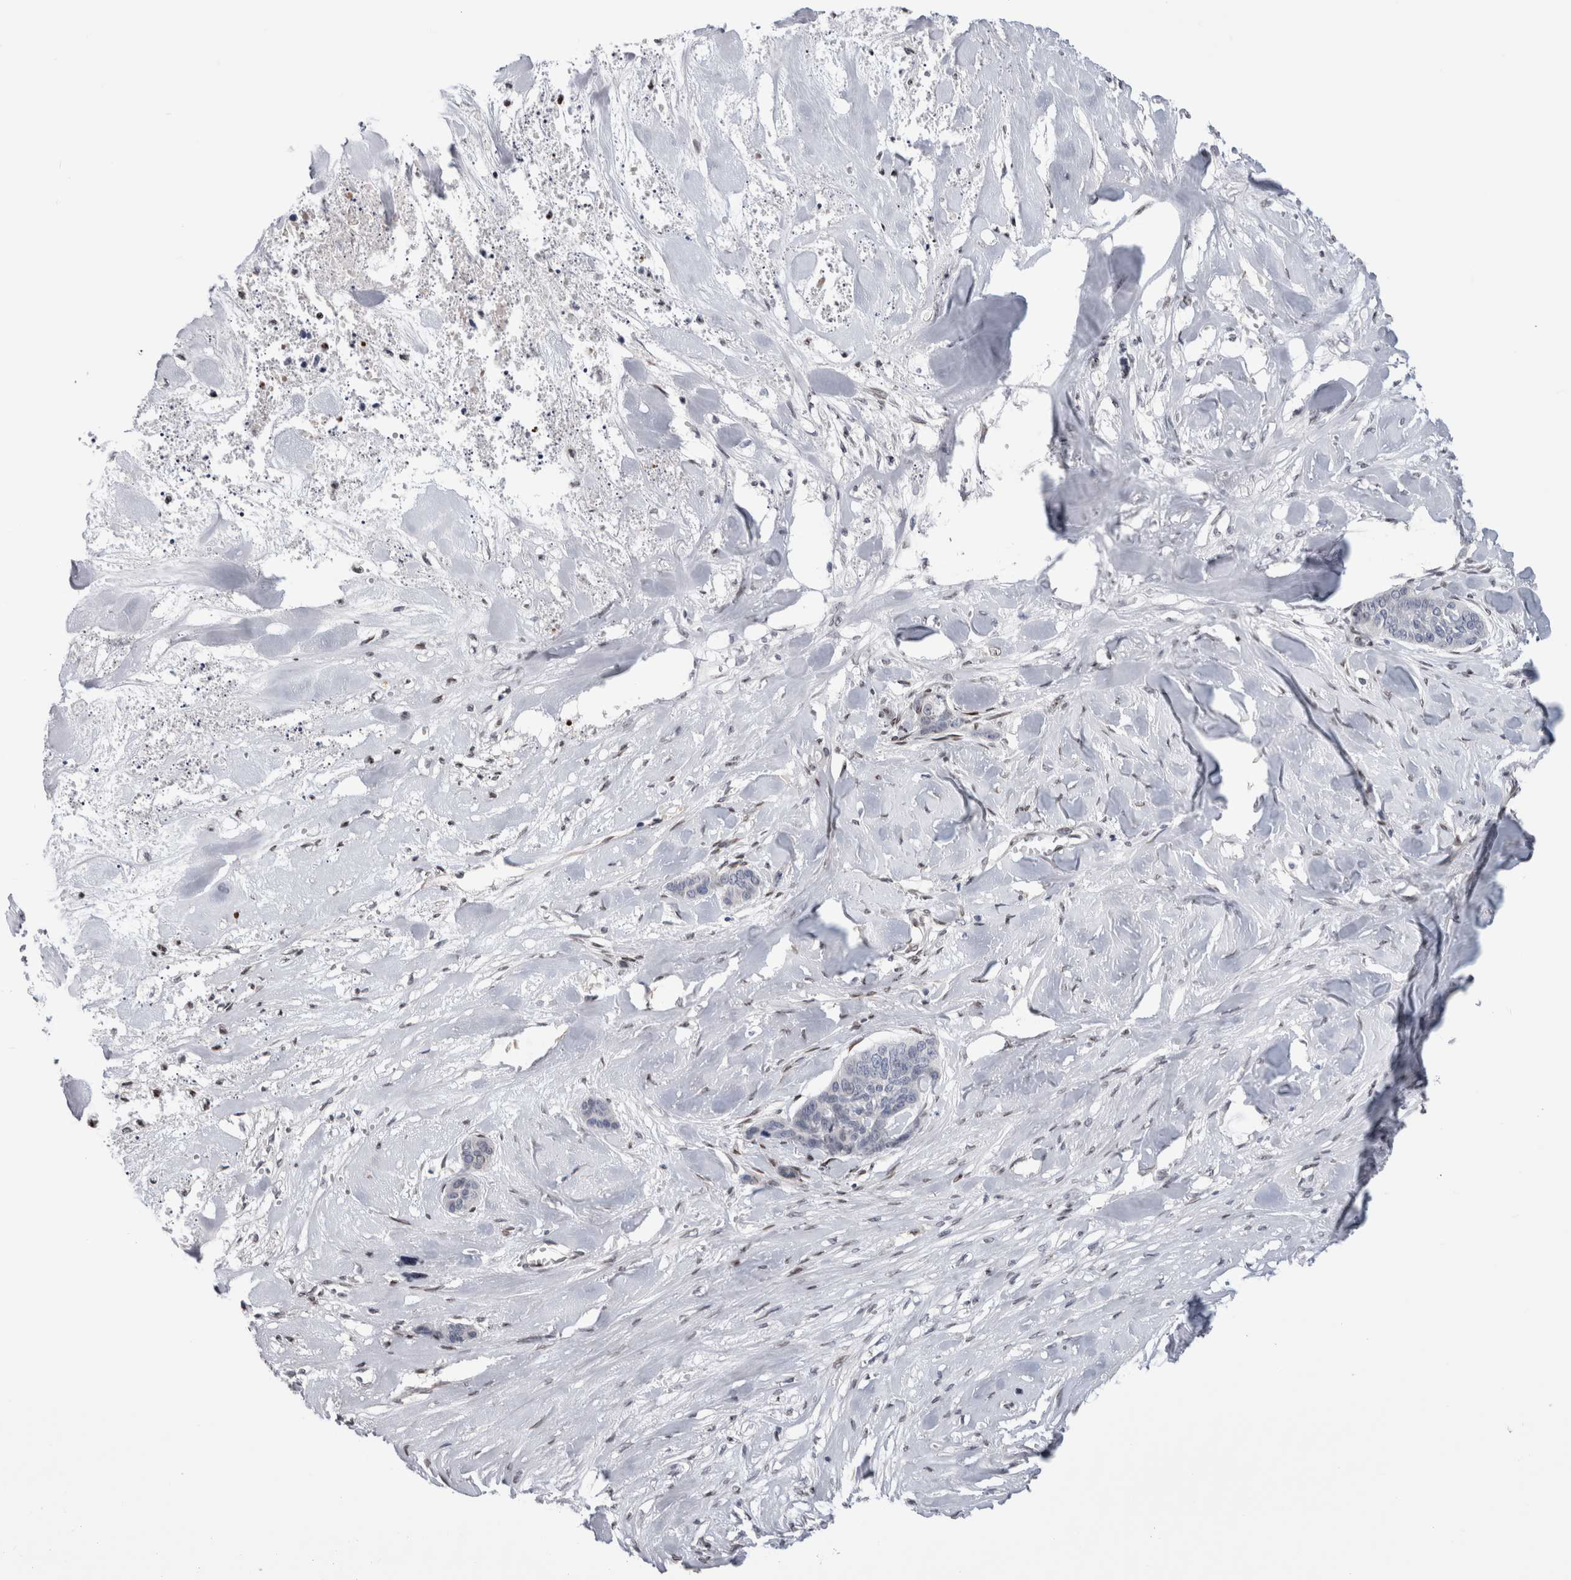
{"staining": {"intensity": "moderate", "quantity": "<25%", "location": "nuclear"}, "tissue": "skin cancer", "cell_type": "Tumor cells", "image_type": "cancer", "snomed": [{"axis": "morphology", "description": "Basal cell carcinoma"}, {"axis": "topography", "description": "Skin"}], "caption": "Basal cell carcinoma (skin) stained with IHC displays moderate nuclear staining in approximately <25% of tumor cells. Nuclei are stained in blue.", "gene": "DMTN", "patient": {"sex": "female", "age": 64}}